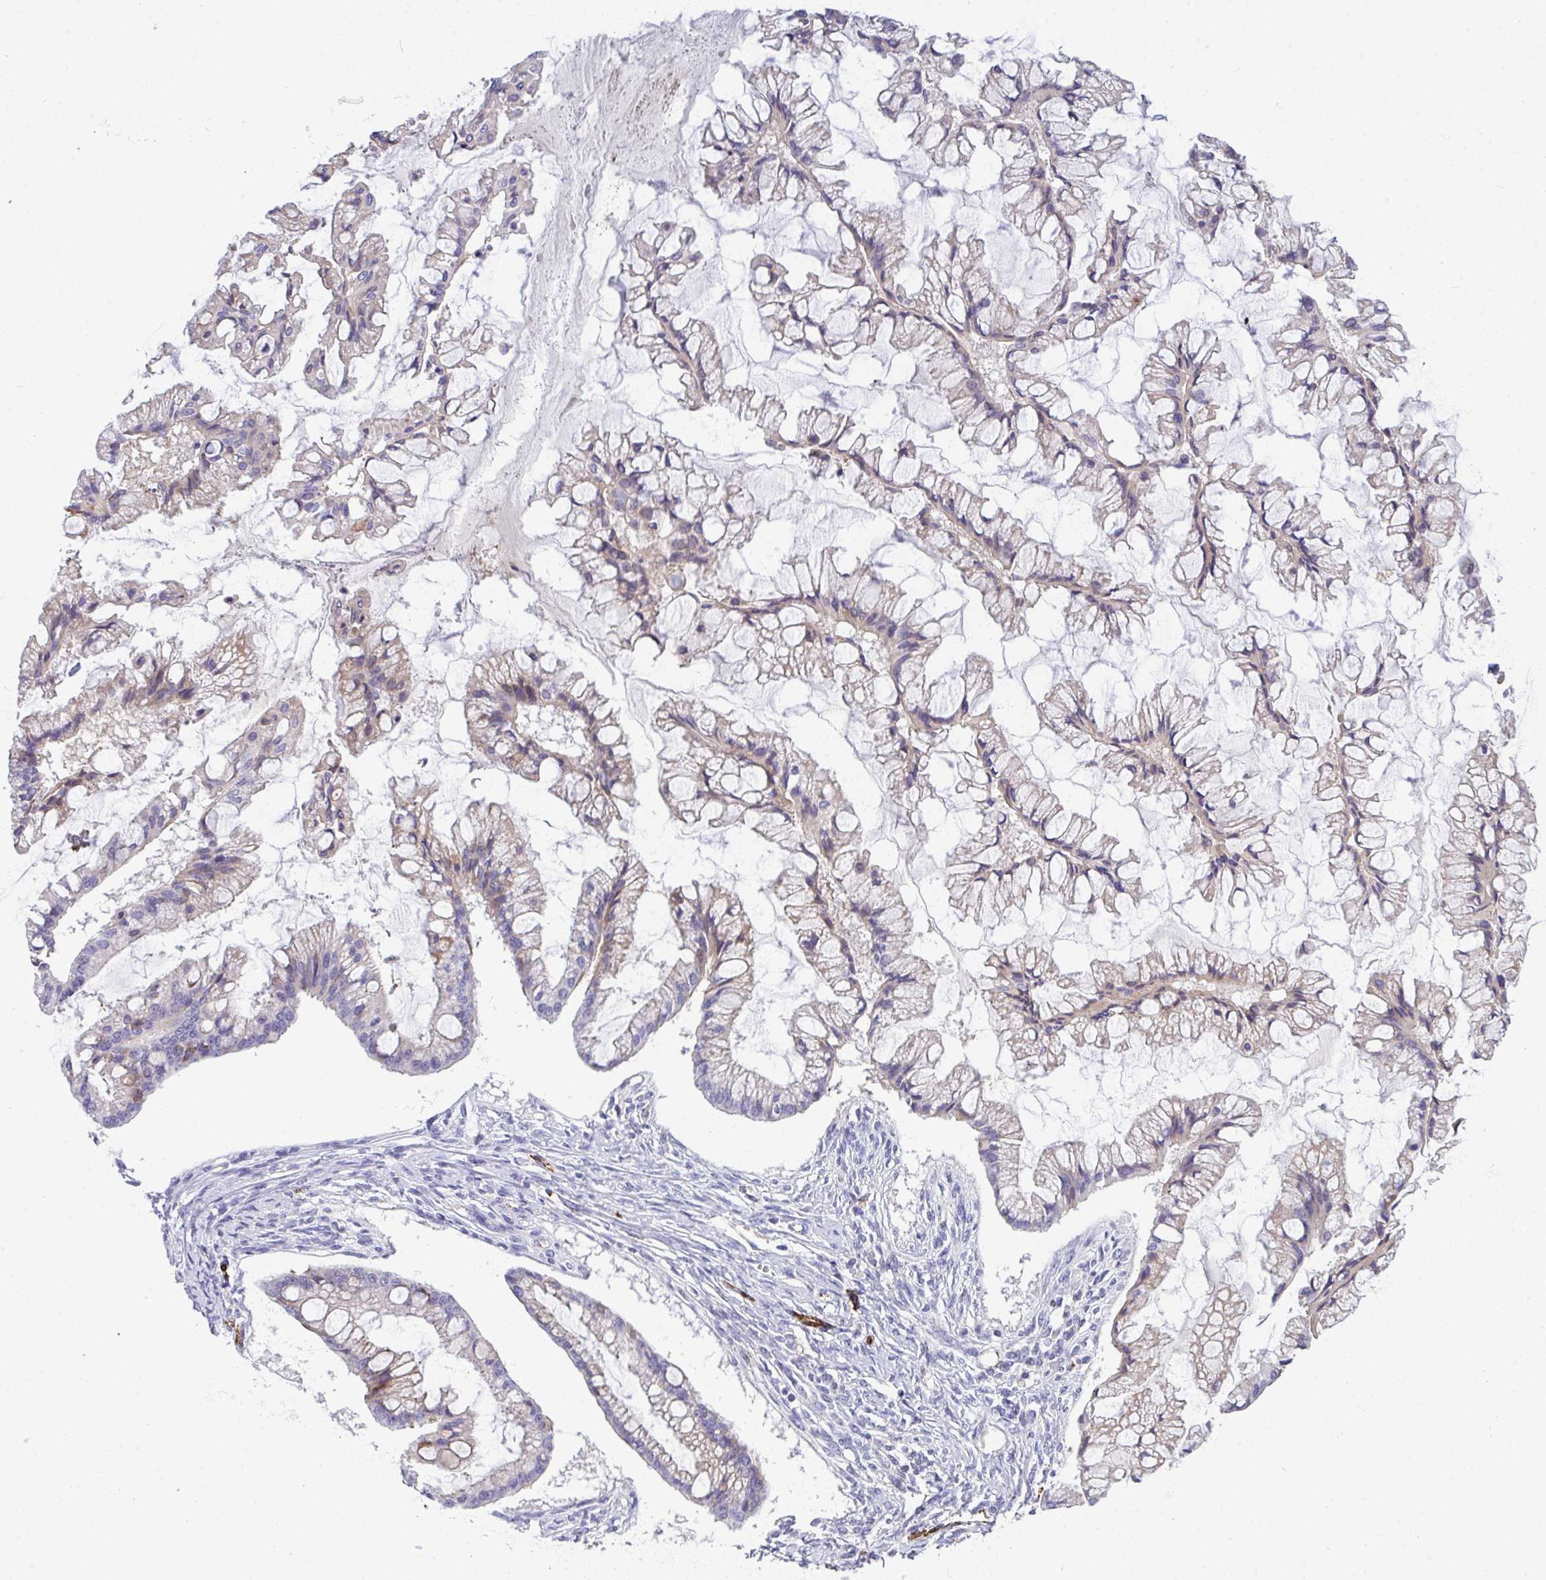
{"staining": {"intensity": "weak", "quantity": "25%-75%", "location": "cytoplasmic/membranous"}, "tissue": "ovarian cancer", "cell_type": "Tumor cells", "image_type": "cancer", "snomed": [{"axis": "morphology", "description": "Cystadenocarcinoma, mucinous, NOS"}, {"axis": "topography", "description": "Ovary"}], "caption": "DAB (3,3'-diaminobenzidine) immunohistochemical staining of human ovarian cancer (mucinous cystadenocarcinoma) exhibits weak cytoplasmic/membranous protein staining in about 25%-75% of tumor cells.", "gene": "TOR1AIP2", "patient": {"sex": "female", "age": 73}}